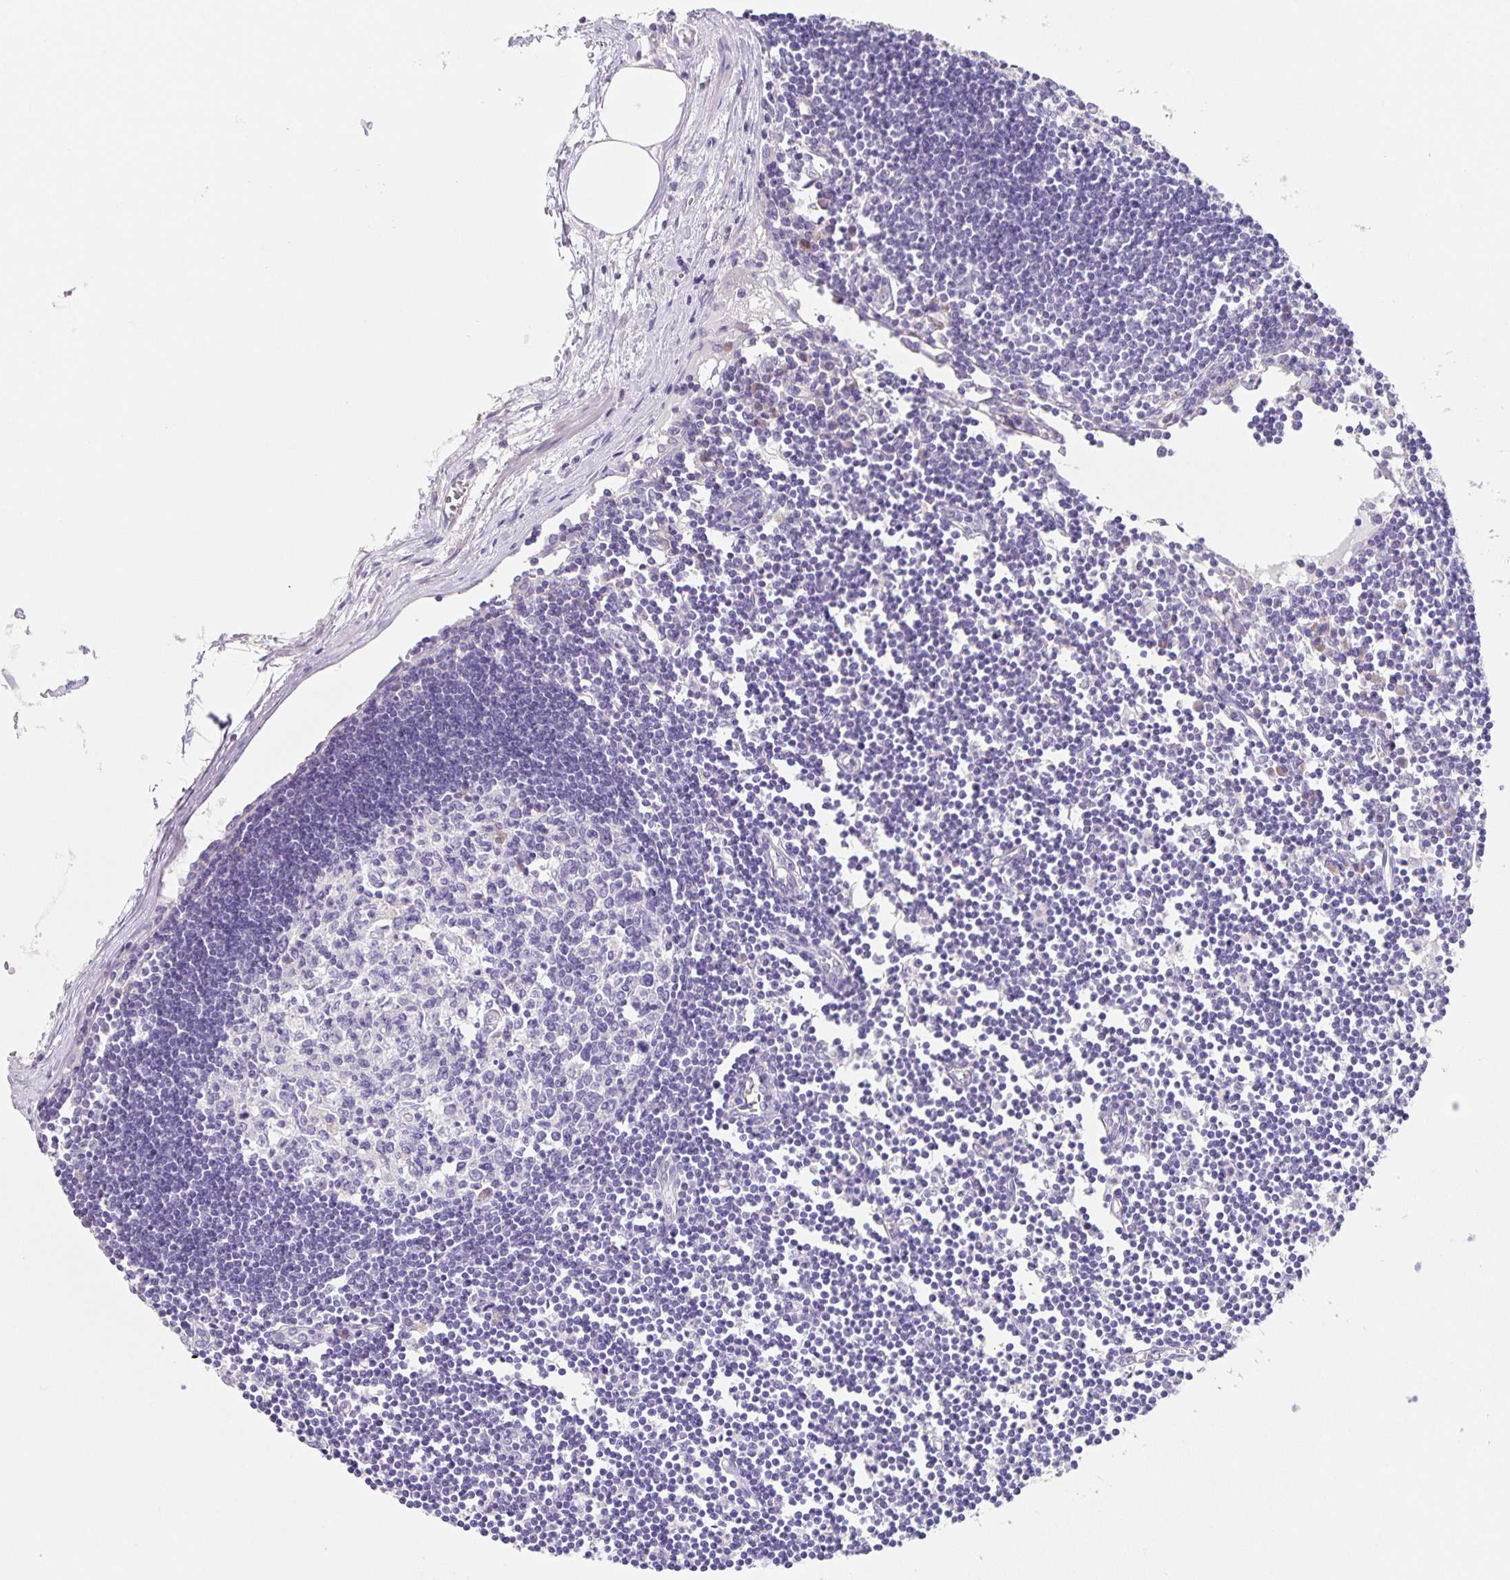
{"staining": {"intensity": "negative", "quantity": "none", "location": "none"}, "tissue": "lymph node", "cell_type": "Germinal center cells", "image_type": "normal", "snomed": [{"axis": "morphology", "description": "Normal tissue, NOS"}, {"axis": "topography", "description": "Lymph node"}], "caption": "A high-resolution image shows immunohistochemistry staining of benign lymph node, which demonstrates no significant expression in germinal center cells. (DAB IHC, high magnification).", "gene": "PRR36", "patient": {"sex": "female", "age": 65}}